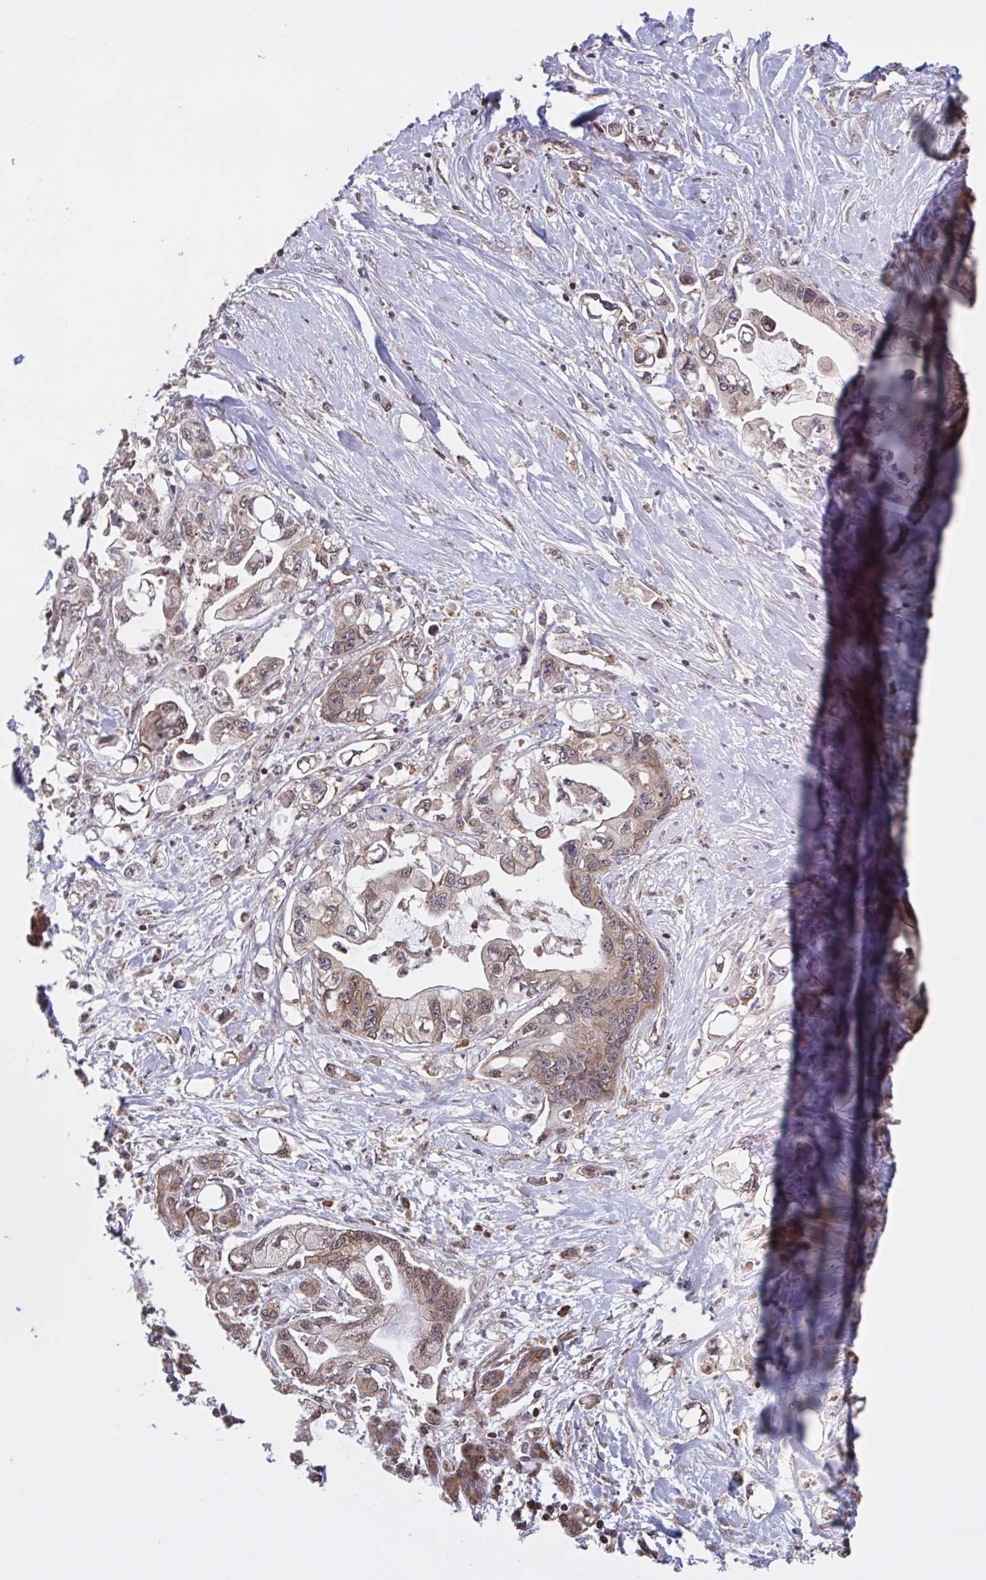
{"staining": {"intensity": "moderate", "quantity": ">75%", "location": "cytoplasmic/membranous,nuclear"}, "tissue": "pancreatic cancer", "cell_type": "Tumor cells", "image_type": "cancer", "snomed": [{"axis": "morphology", "description": "Adenocarcinoma, NOS"}, {"axis": "topography", "description": "Pancreas"}], "caption": "DAB immunohistochemical staining of human pancreatic adenocarcinoma demonstrates moderate cytoplasmic/membranous and nuclear protein positivity in approximately >75% of tumor cells. (DAB (3,3'-diaminobenzidine) IHC with brightfield microscopy, high magnification).", "gene": "SEC63", "patient": {"sex": "male", "age": 61}}